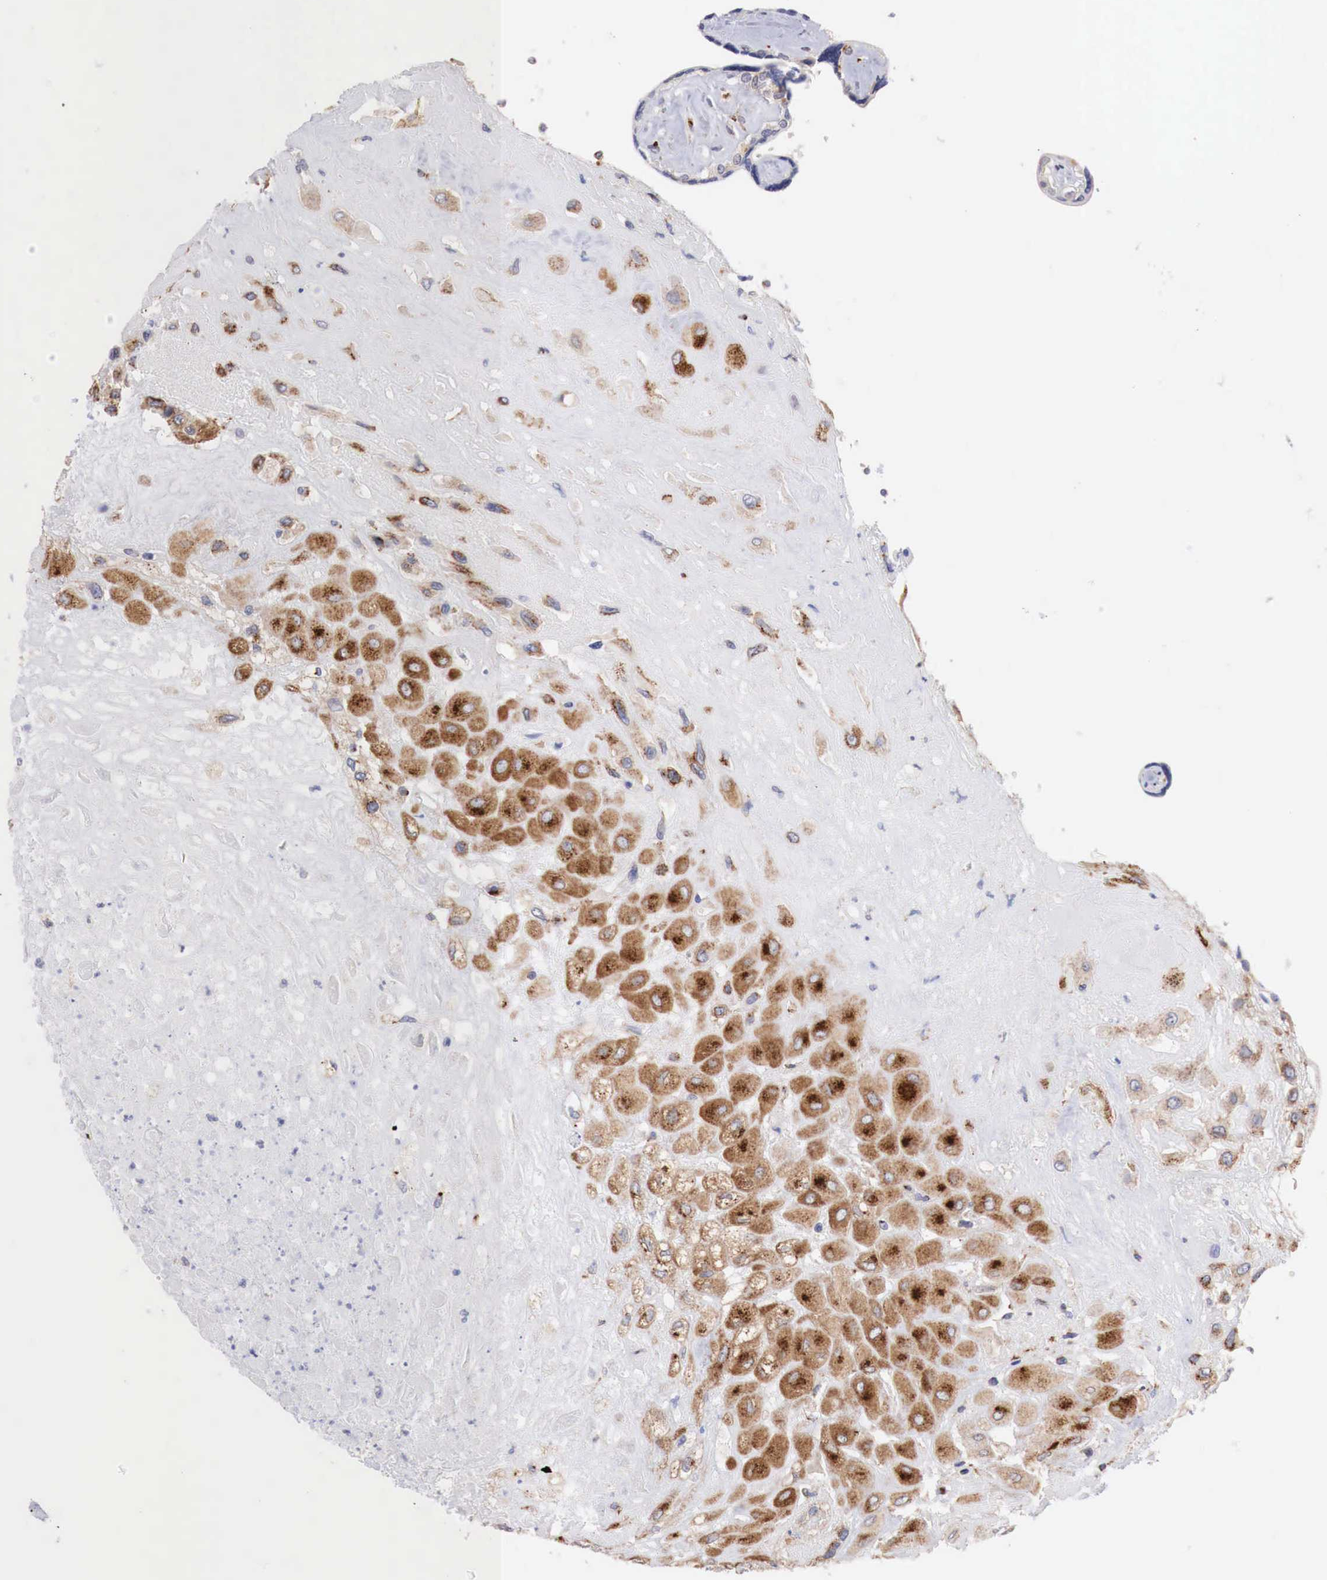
{"staining": {"intensity": "moderate", "quantity": ">75%", "location": "cytoplasmic/membranous"}, "tissue": "placenta", "cell_type": "Decidual cells", "image_type": "normal", "snomed": [{"axis": "morphology", "description": "Normal tissue, NOS"}, {"axis": "topography", "description": "Placenta"}], "caption": "Moderate cytoplasmic/membranous protein staining is appreciated in approximately >75% of decidual cells in placenta.", "gene": "SYAP1", "patient": {"sex": "female", "age": 31}}